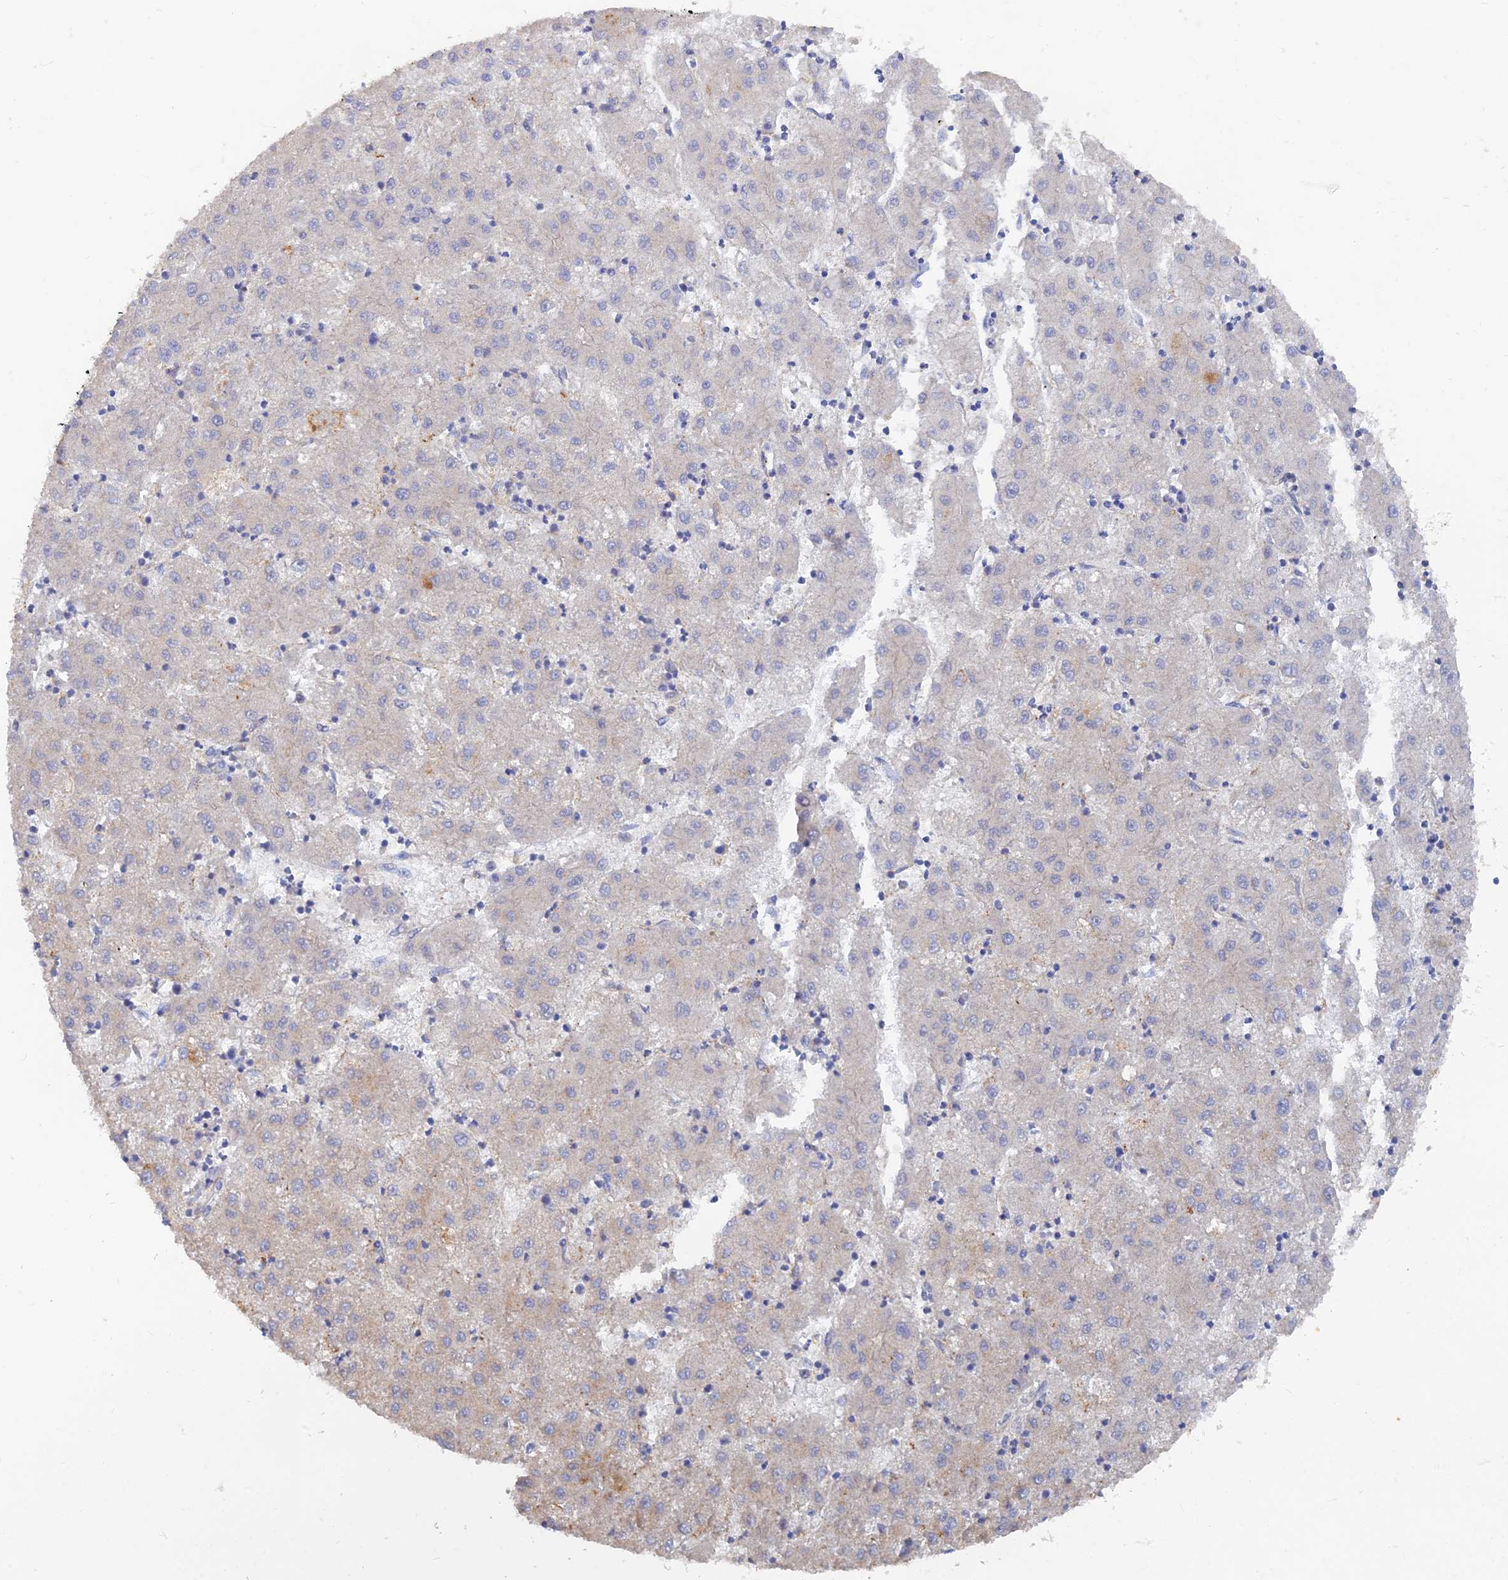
{"staining": {"intensity": "negative", "quantity": "none", "location": "none"}, "tissue": "liver cancer", "cell_type": "Tumor cells", "image_type": "cancer", "snomed": [{"axis": "morphology", "description": "Carcinoma, Hepatocellular, NOS"}, {"axis": "topography", "description": "Liver"}], "caption": "A high-resolution micrograph shows immunohistochemistry staining of hepatocellular carcinoma (liver), which demonstrates no significant staining in tumor cells.", "gene": "ARRDC1", "patient": {"sex": "male", "age": 72}}